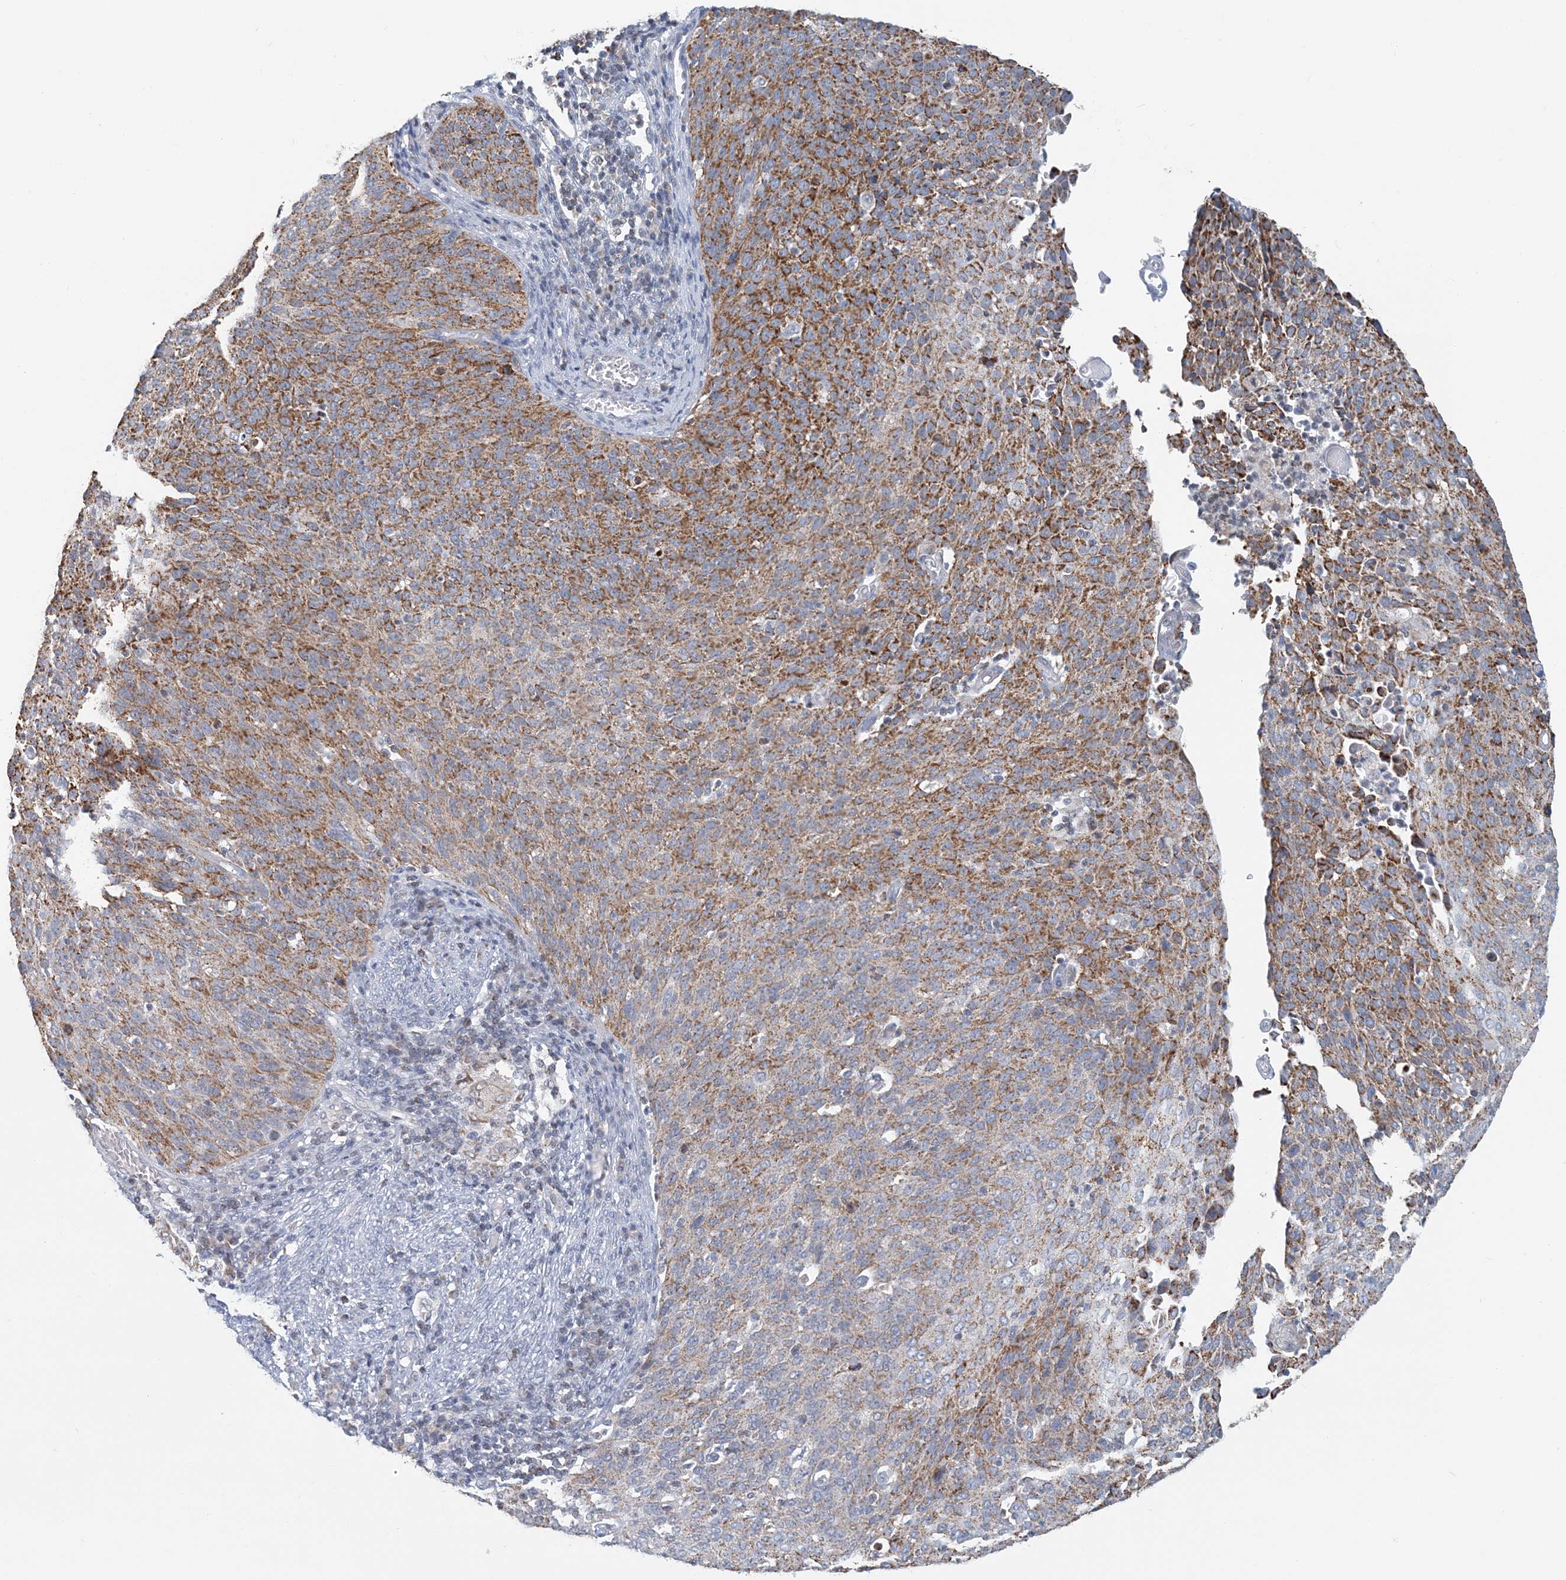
{"staining": {"intensity": "moderate", "quantity": ">75%", "location": "cytoplasmic/membranous"}, "tissue": "cervical cancer", "cell_type": "Tumor cells", "image_type": "cancer", "snomed": [{"axis": "morphology", "description": "Squamous cell carcinoma, NOS"}, {"axis": "topography", "description": "Cervix"}], "caption": "A micrograph of human squamous cell carcinoma (cervical) stained for a protein displays moderate cytoplasmic/membranous brown staining in tumor cells. Using DAB (brown) and hematoxylin (blue) stains, captured at high magnification using brightfield microscopy.", "gene": "BDH1", "patient": {"sex": "female", "age": 38}}